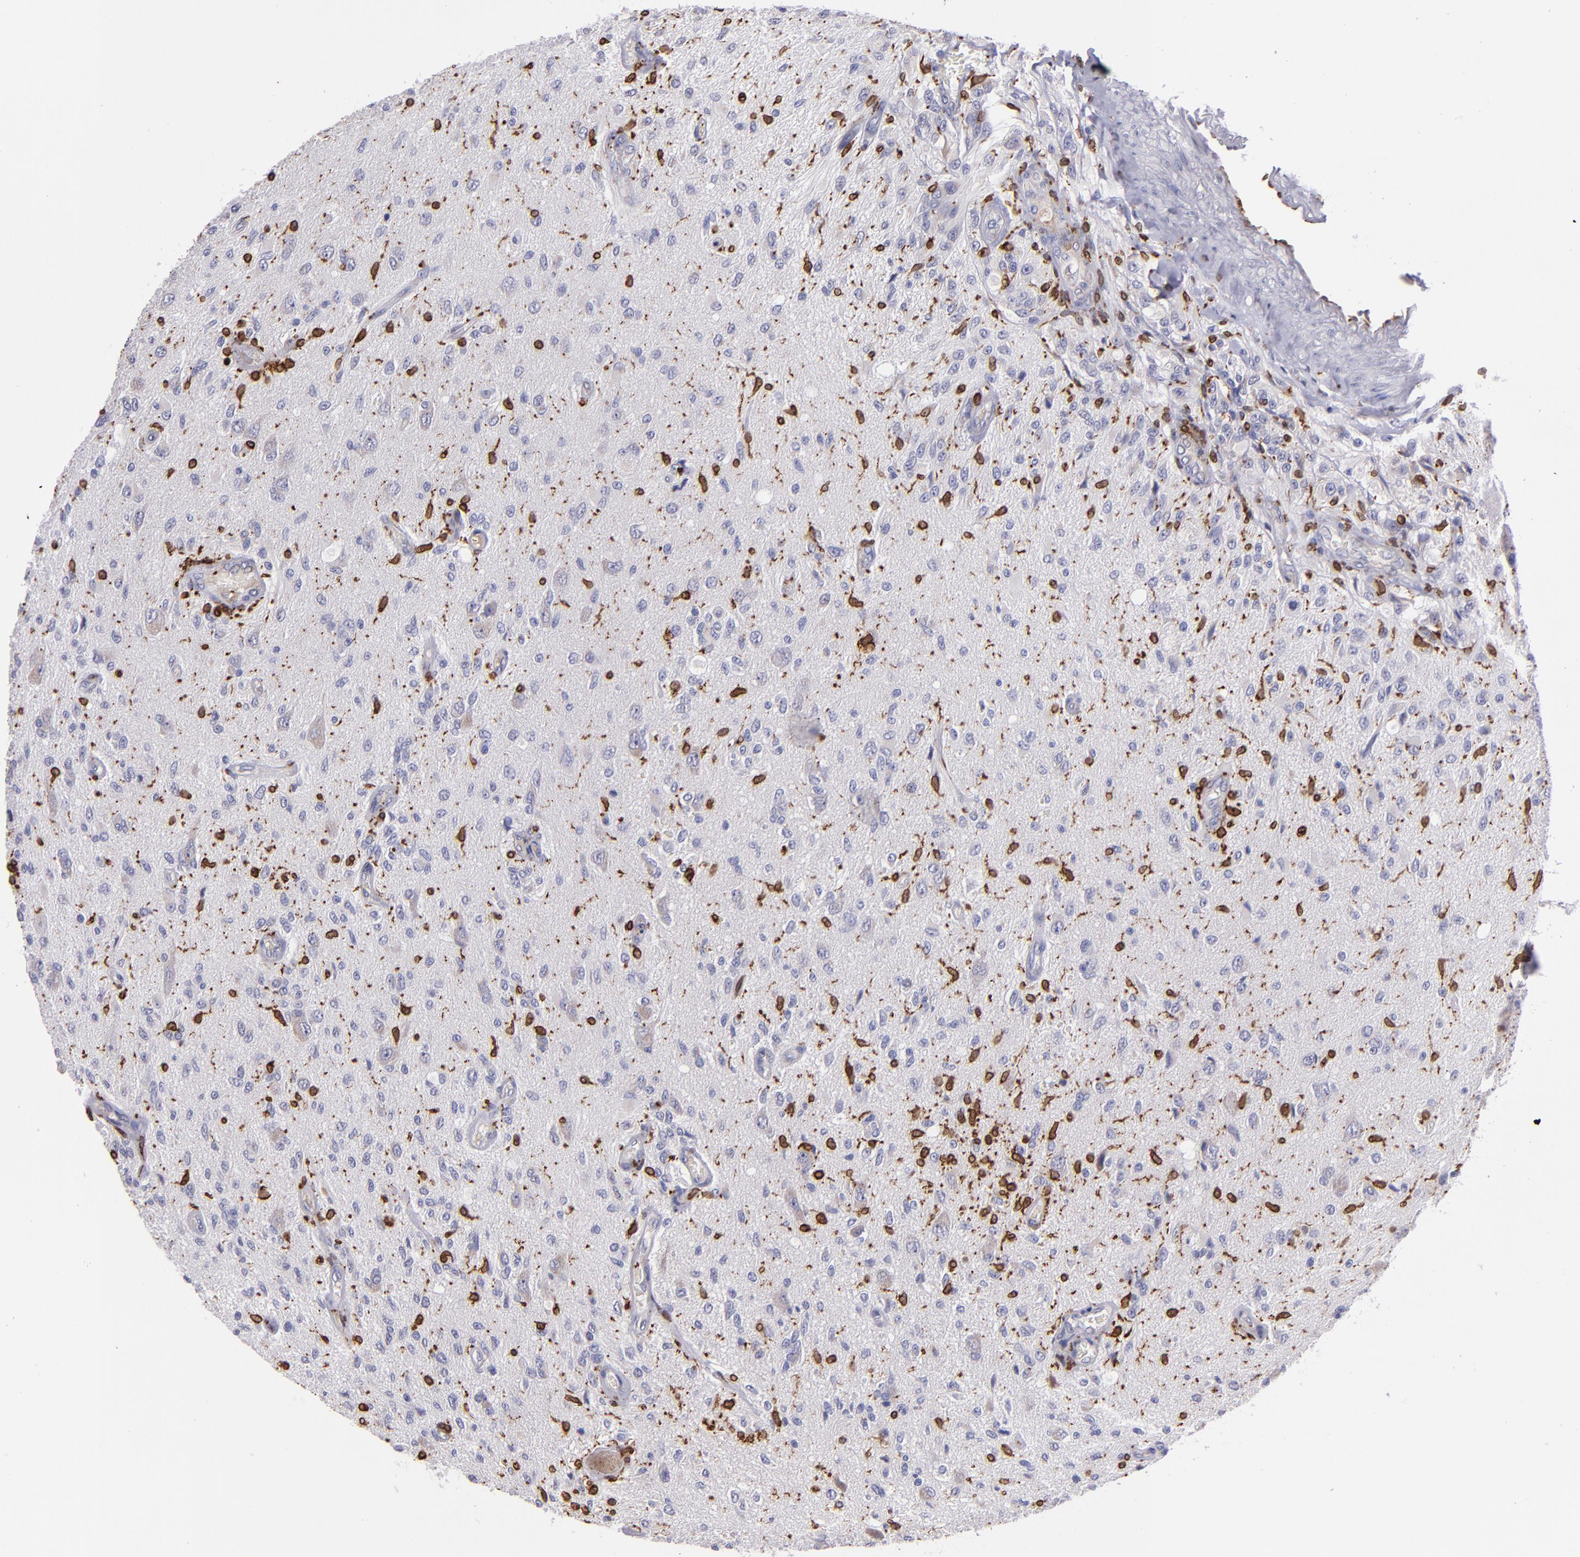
{"staining": {"intensity": "strong", "quantity": "<25%", "location": "cytoplasmic/membranous,nuclear"}, "tissue": "glioma", "cell_type": "Tumor cells", "image_type": "cancer", "snomed": [{"axis": "morphology", "description": "Normal tissue, NOS"}, {"axis": "morphology", "description": "Glioma, malignant, High grade"}, {"axis": "topography", "description": "Cerebral cortex"}], "caption": "The immunohistochemical stain labels strong cytoplasmic/membranous and nuclear staining in tumor cells of high-grade glioma (malignant) tissue.", "gene": "PTGS1", "patient": {"sex": "male", "age": 77}}